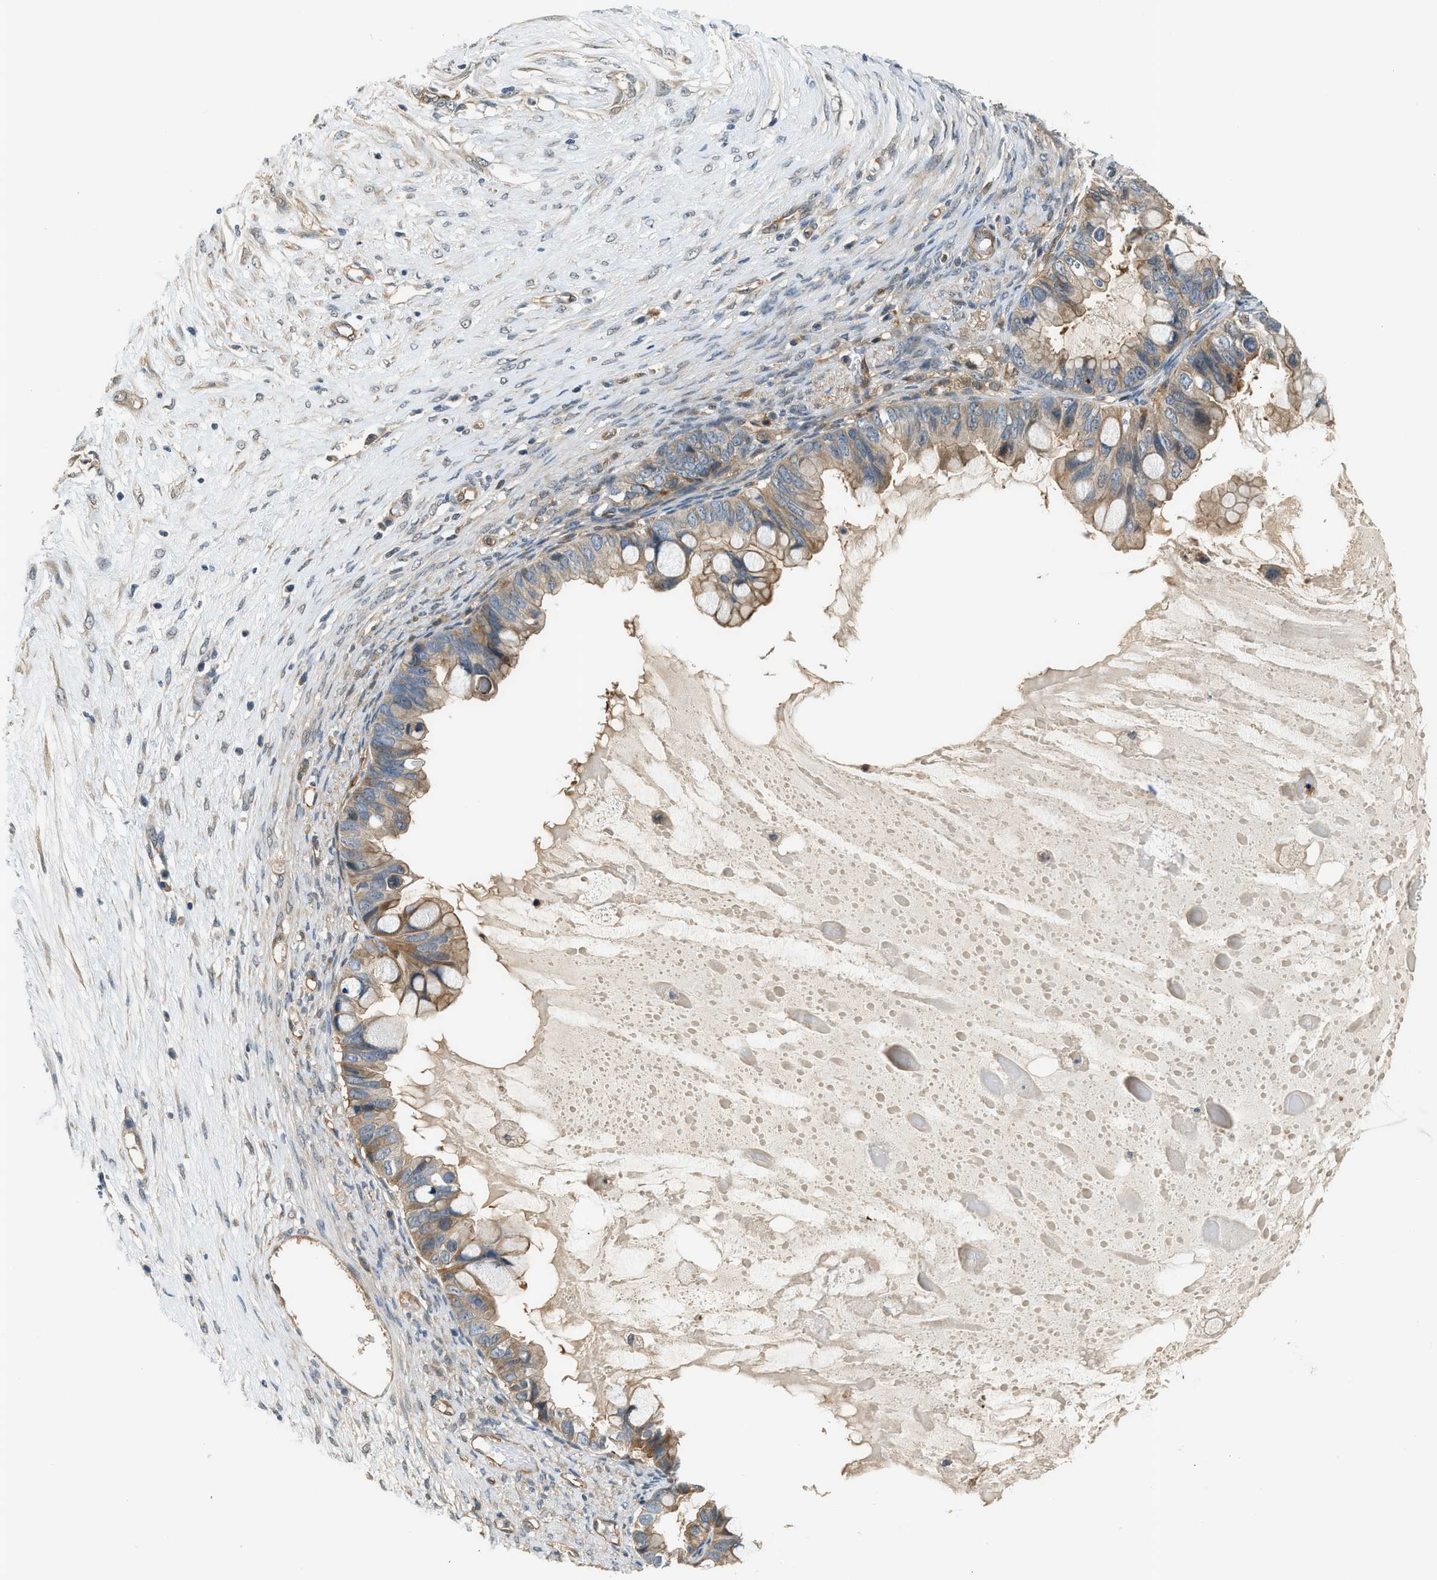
{"staining": {"intensity": "weak", "quantity": ">75%", "location": "cytoplasmic/membranous"}, "tissue": "ovarian cancer", "cell_type": "Tumor cells", "image_type": "cancer", "snomed": [{"axis": "morphology", "description": "Cystadenocarcinoma, mucinous, NOS"}, {"axis": "topography", "description": "Ovary"}], "caption": "Protein expression analysis of ovarian cancer shows weak cytoplasmic/membranous positivity in approximately >75% of tumor cells. (DAB (3,3'-diaminobenzidine) IHC, brown staining for protein, blue staining for nuclei).", "gene": "CBLB", "patient": {"sex": "female", "age": 80}}